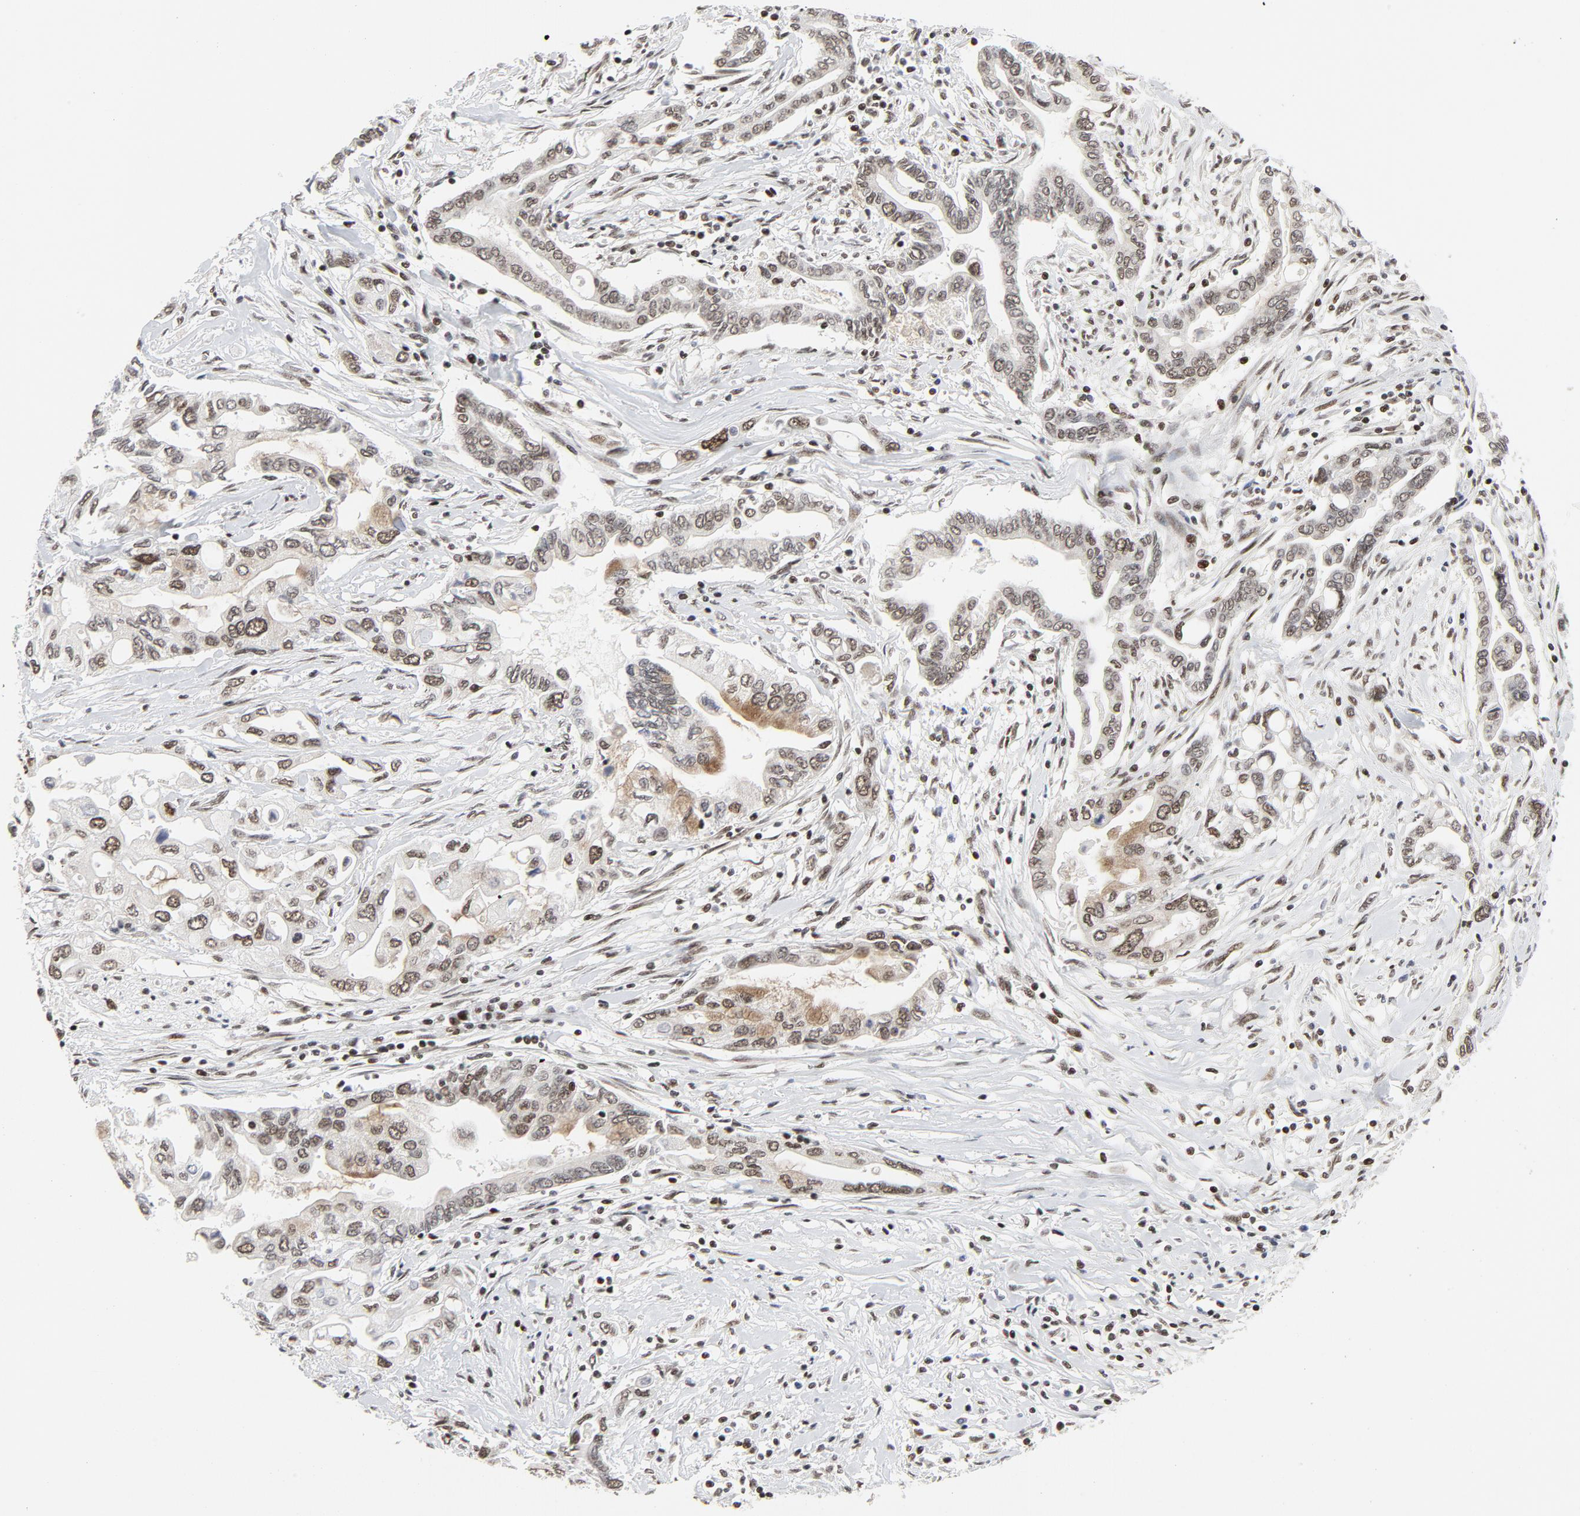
{"staining": {"intensity": "moderate", "quantity": ">75%", "location": "nuclear"}, "tissue": "pancreatic cancer", "cell_type": "Tumor cells", "image_type": "cancer", "snomed": [{"axis": "morphology", "description": "Adenocarcinoma, NOS"}, {"axis": "topography", "description": "Pancreas"}], "caption": "High-magnification brightfield microscopy of pancreatic cancer (adenocarcinoma) stained with DAB (brown) and counterstained with hematoxylin (blue). tumor cells exhibit moderate nuclear staining is appreciated in approximately>75% of cells. Ihc stains the protein in brown and the nuclei are stained blue.", "gene": "ERCC1", "patient": {"sex": "female", "age": 57}}